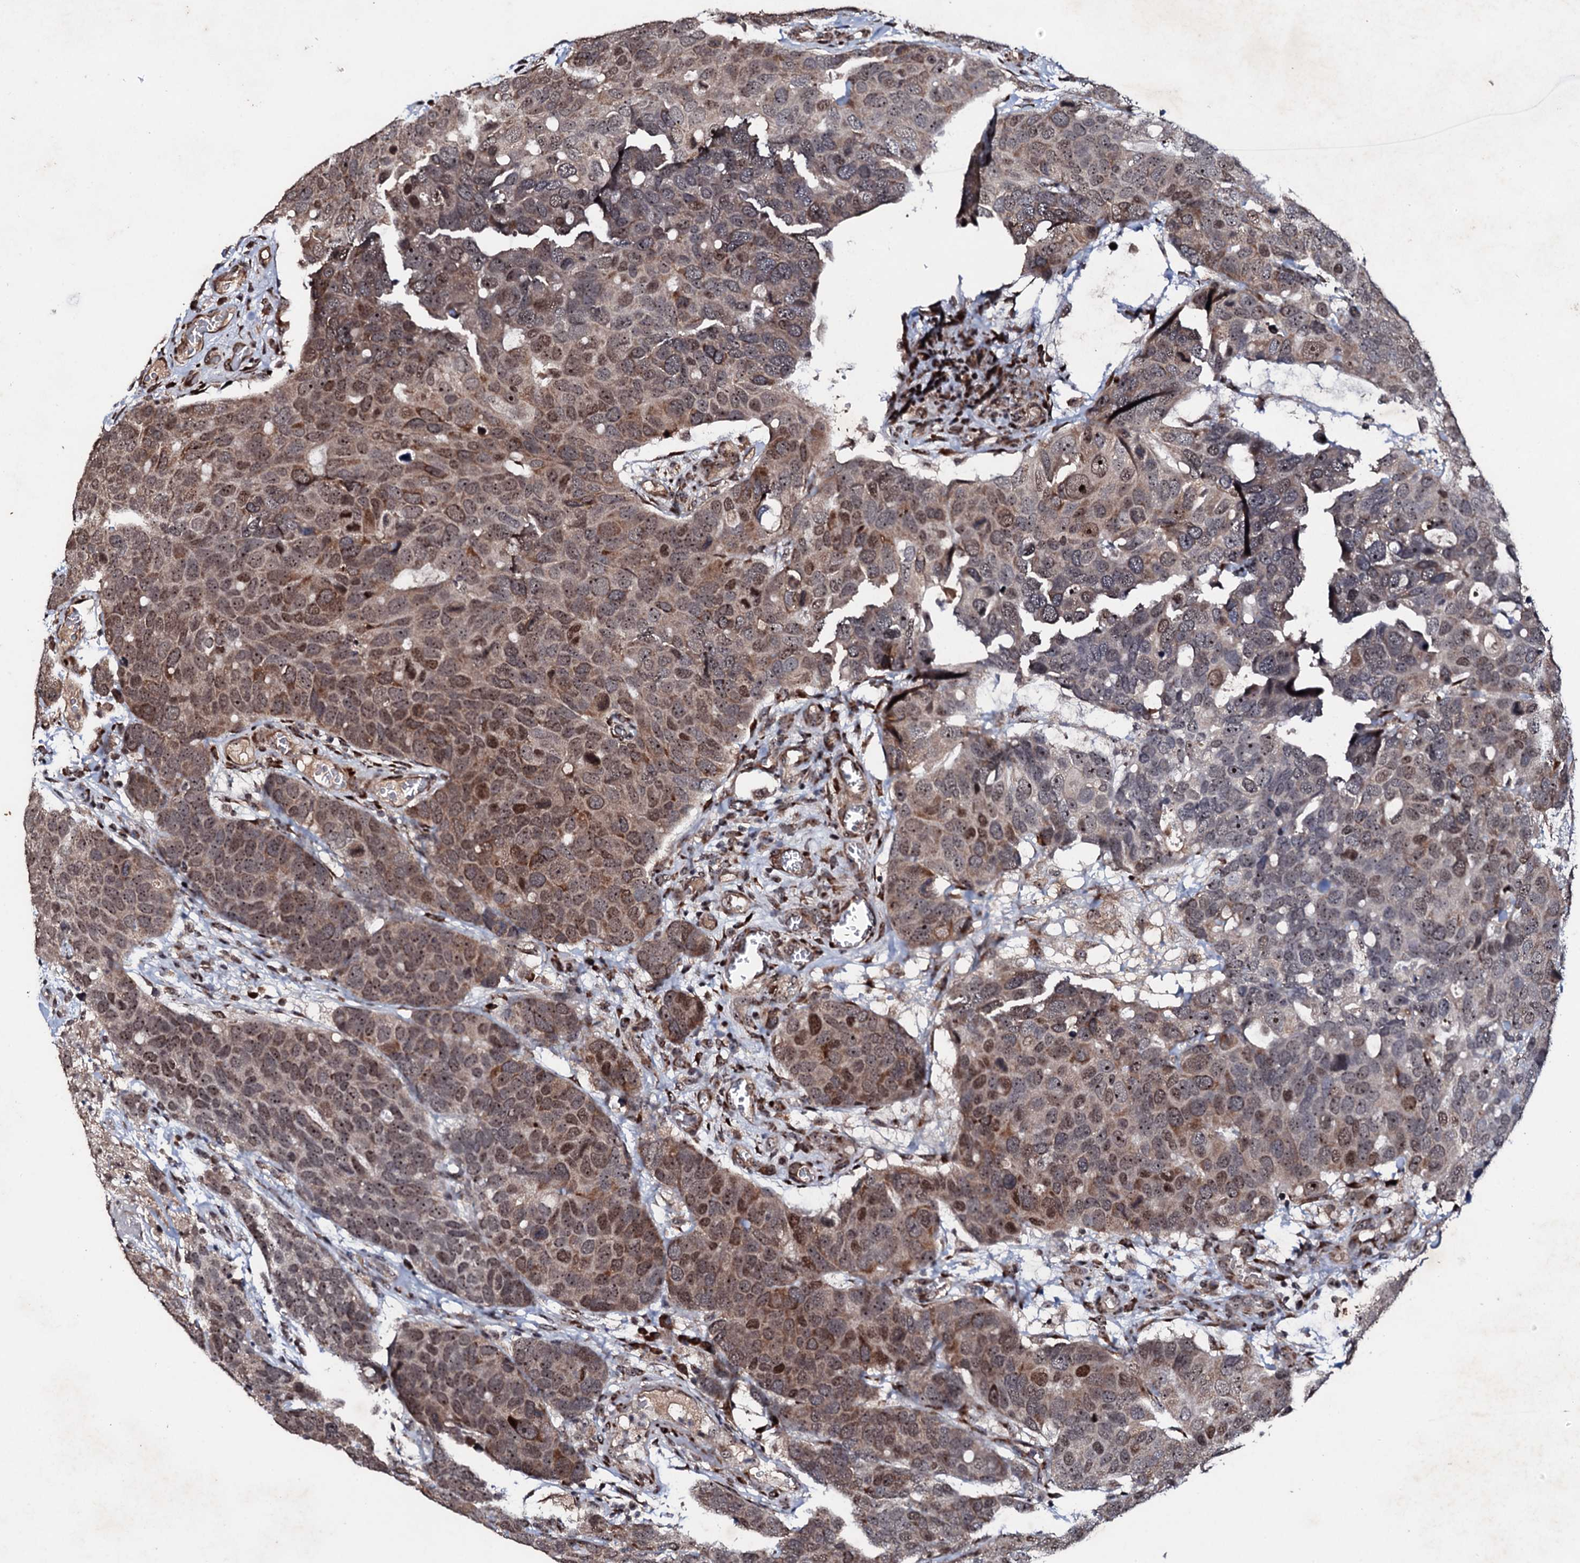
{"staining": {"intensity": "moderate", "quantity": "25%-75%", "location": "cytoplasmic/membranous,nuclear"}, "tissue": "breast cancer", "cell_type": "Tumor cells", "image_type": "cancer", "snomed": [{"axis": "morphology", "description": "Duct carcinoma"}, {"axis": "topography", "description": "Breast"}], "caption": "Immunohistochemistry (DAB (3,3'-diaminobenzidine)) staining of breast invasive ductal carcinoma demonstrates moderate cytoplasmic/membranous and nuclear protein positivity in approximately 25%-75% of tumor cells.", "gene": "FAM111A", "patient": {"sex": "female", "age": 83}}